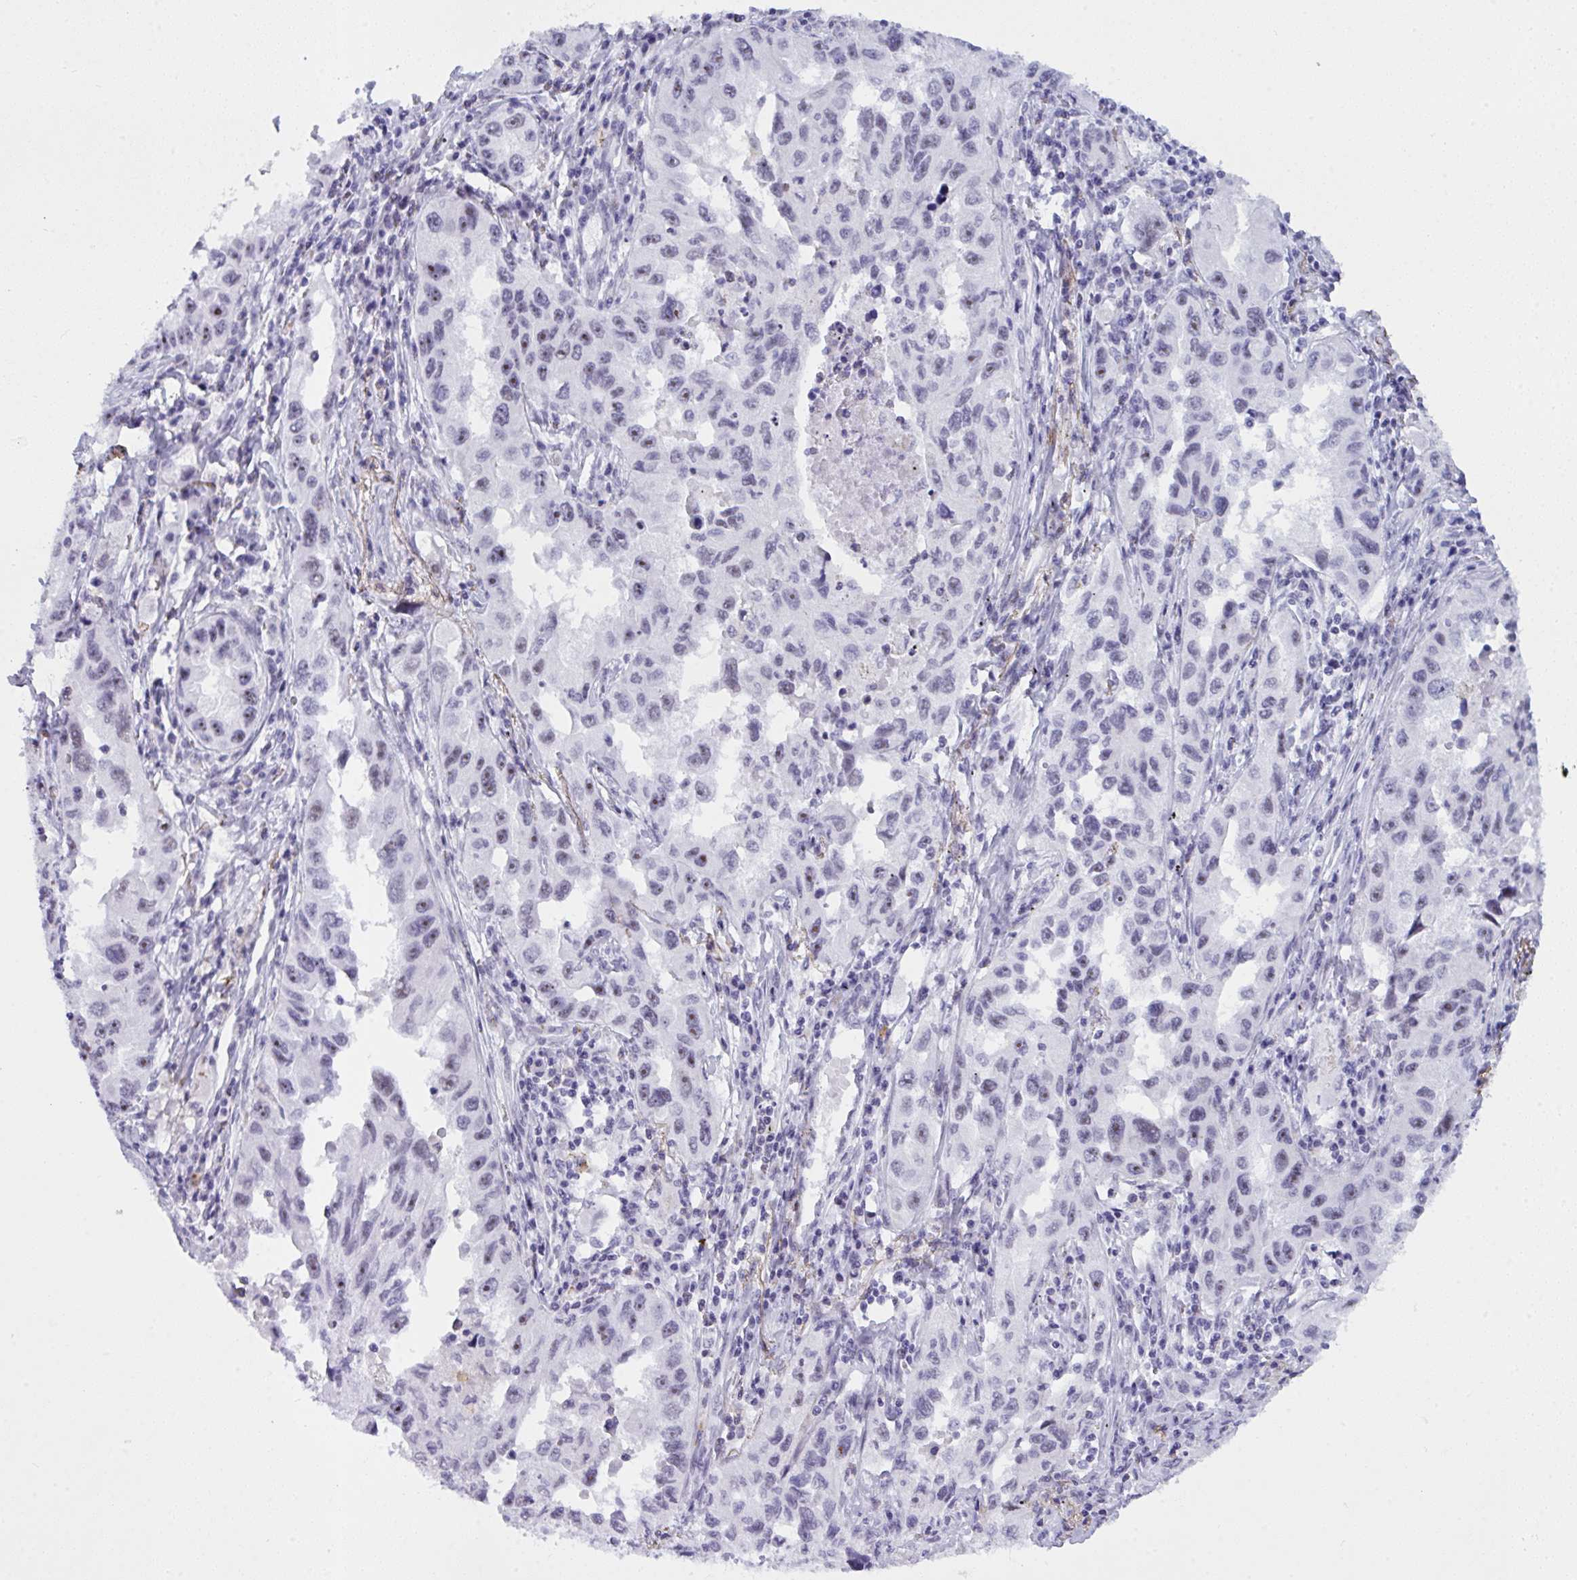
{"staining": {"intensity": "negative", "quantity": "none", "location": "none"}, "tissue": "lung cancer", "cell_type": "Tumor cells", "image_type": "cancer", "snomed": [{"axis": "morphology", "description": "Adenocarcinoma, NOS"}, {"axis": "topography", "description": "Lung"}], "caption": "A photomicrograph of human lung adenocarcinoma is negative for staining in tumor cells.", "gene": "ELN", "patient": {"sex": "female", "age": 73}}